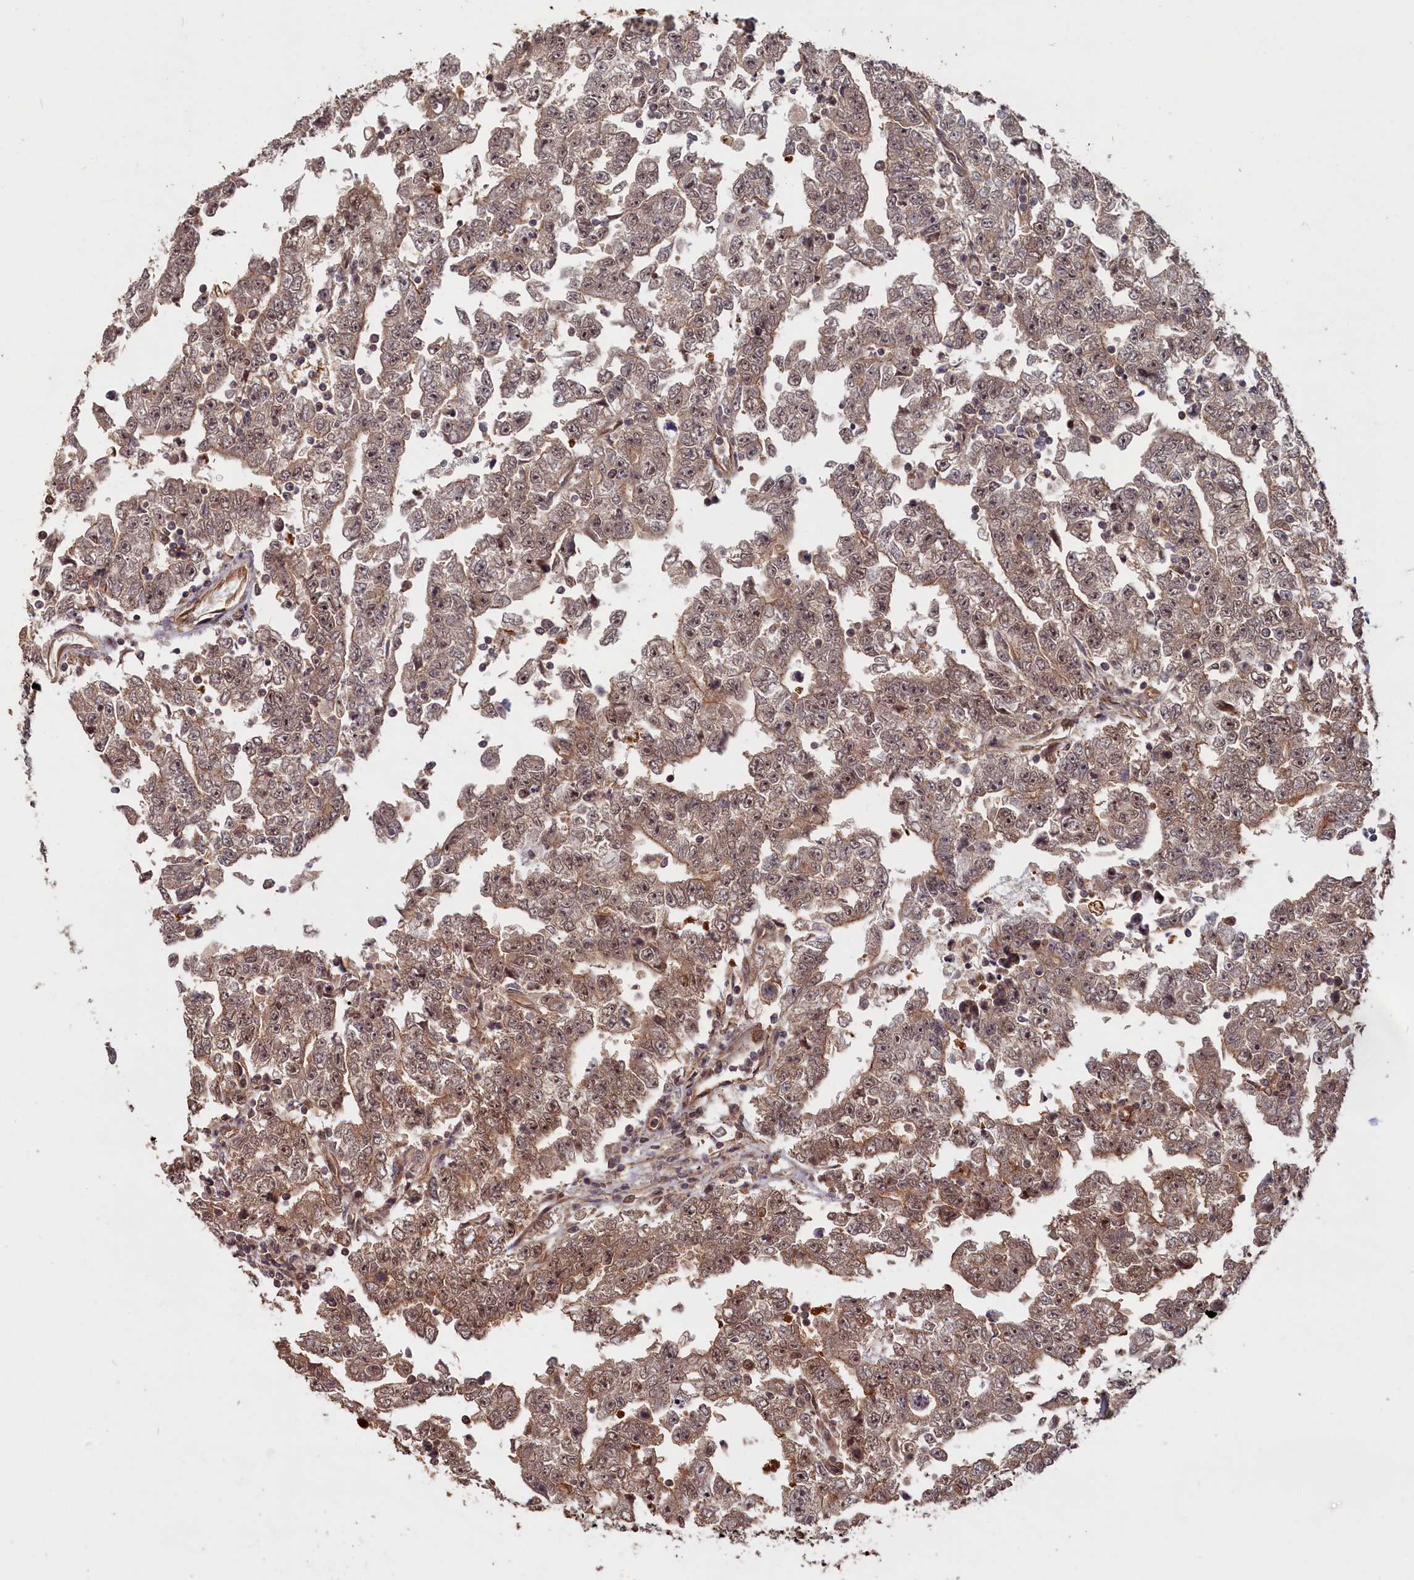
{"staining": {"intensity": "moderate", "quantity": ">75%", "location": "cytoplasmic/membranous,nuclear"}, "tissue": "testis cancer", "cell_type": "Tumor cells", "image_type": "cancer", "snomed": [{"axis": "morphology", "description": "Carcinoma, Embryonal, NOS"}, {"axis": "topography", "description": "Testis"}], "caption": "Embryonal carcinoma (testis) was stained to show a protein in brown. There is medium levels of moderate cytoplasmic/membranous and nuclear expression in approximately >75% of tumor cells.", "gene": "HIF3A", "patient": {"sex": "male", "age": 25}}